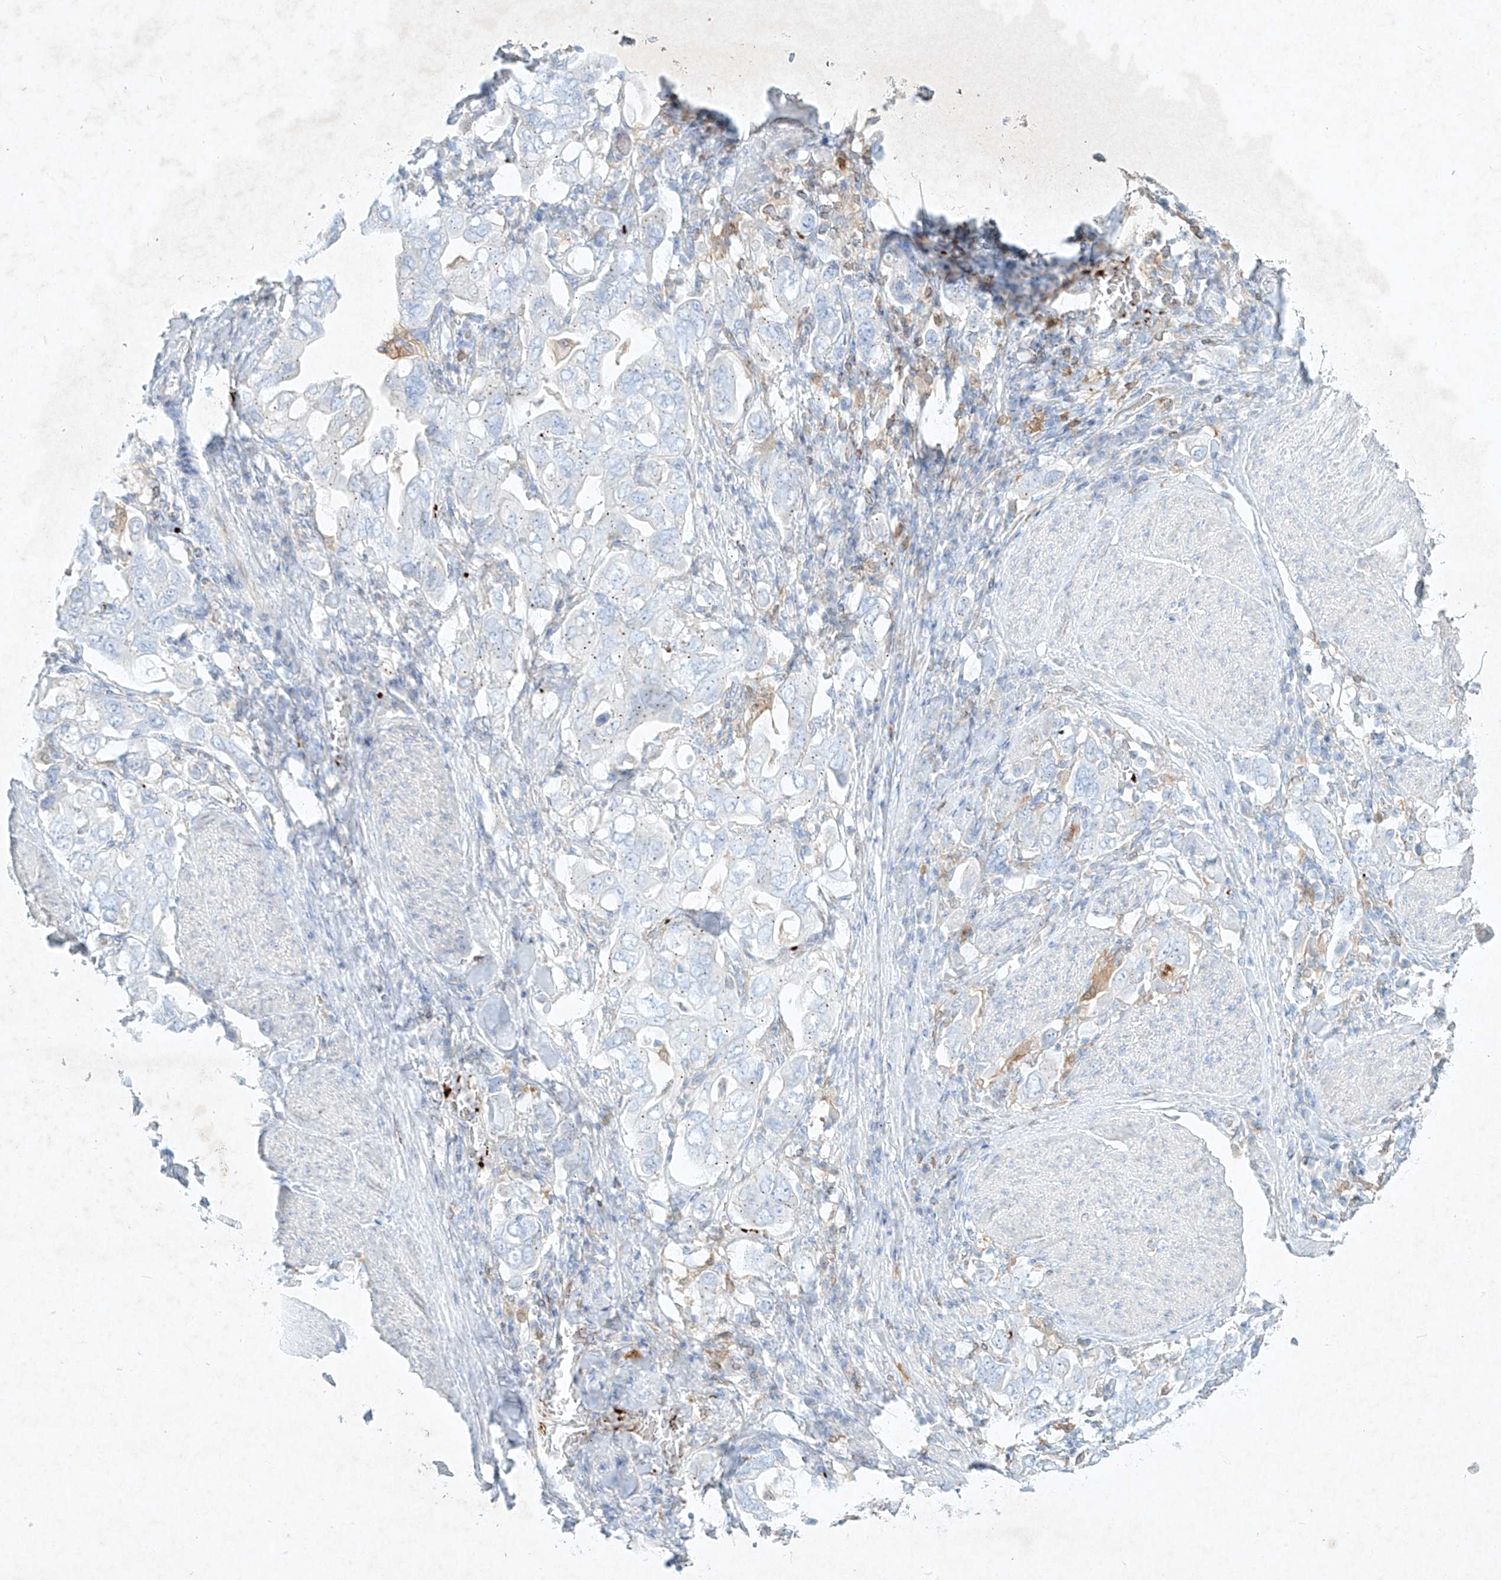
{"staining": {"intensity": "negative", "quantity": "none", "location": "none"}, "tissue": "stomach cancer", "cell_type": "Tumor cells", "image_type": "cancer", "snomed": [{"axis": "morphology", "description": "Adenocarcinoma, NOS"}, {"axis": "topography", "description": "Stomach, upper"}], "caption": "Adenocarcinoma (stomach) was stained to show a protein in brown. There is no significant positivity in tumor cells. (DAB IHC with hematoxylin counter stain).", "gene": "PLEK", "patient": {"sex": "male", "age": 62}}